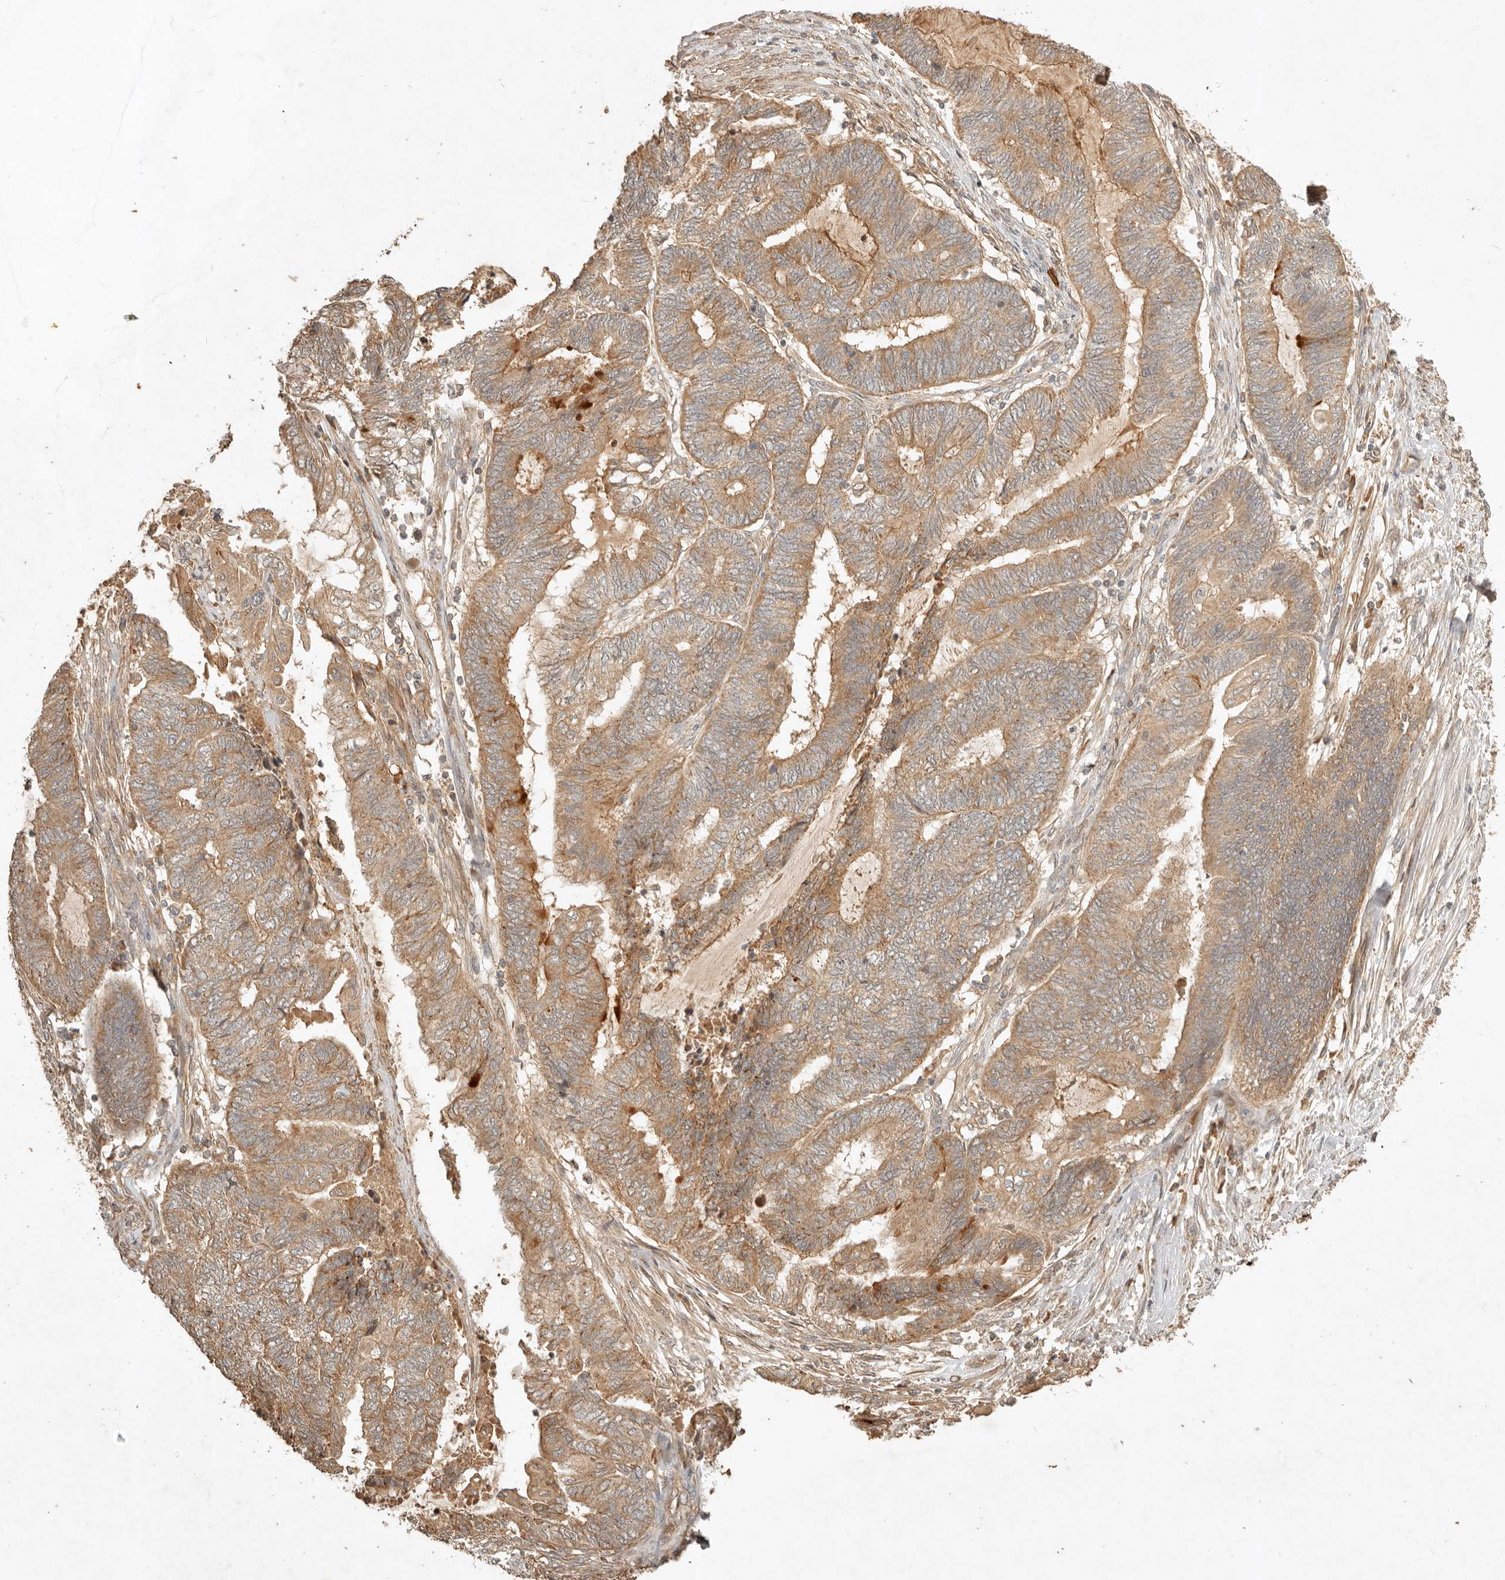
{"staining": {"intensity": "moderate", "quantity": ">75%", "location": "cytoplasmic/membranous"}, "tissue": "endometrial cancer", "cell_type": "Tumor cells", "image_type": "cancer", "snomed": [{"axis": "morphology", "description": "Adenocarcinoma, NOS"}, {"axis": "topography", "description": "Uterus"}, {"axis": "topography", "description": "Endometrium"}], "caption": "Moderate cytoplasmic/membranous expression is identified in about >75% of tumor cells in endometrial cancer (adenocarcinoma).", "gene": "CLEC4C", "patient": {"sex": "female", "age": 70}}